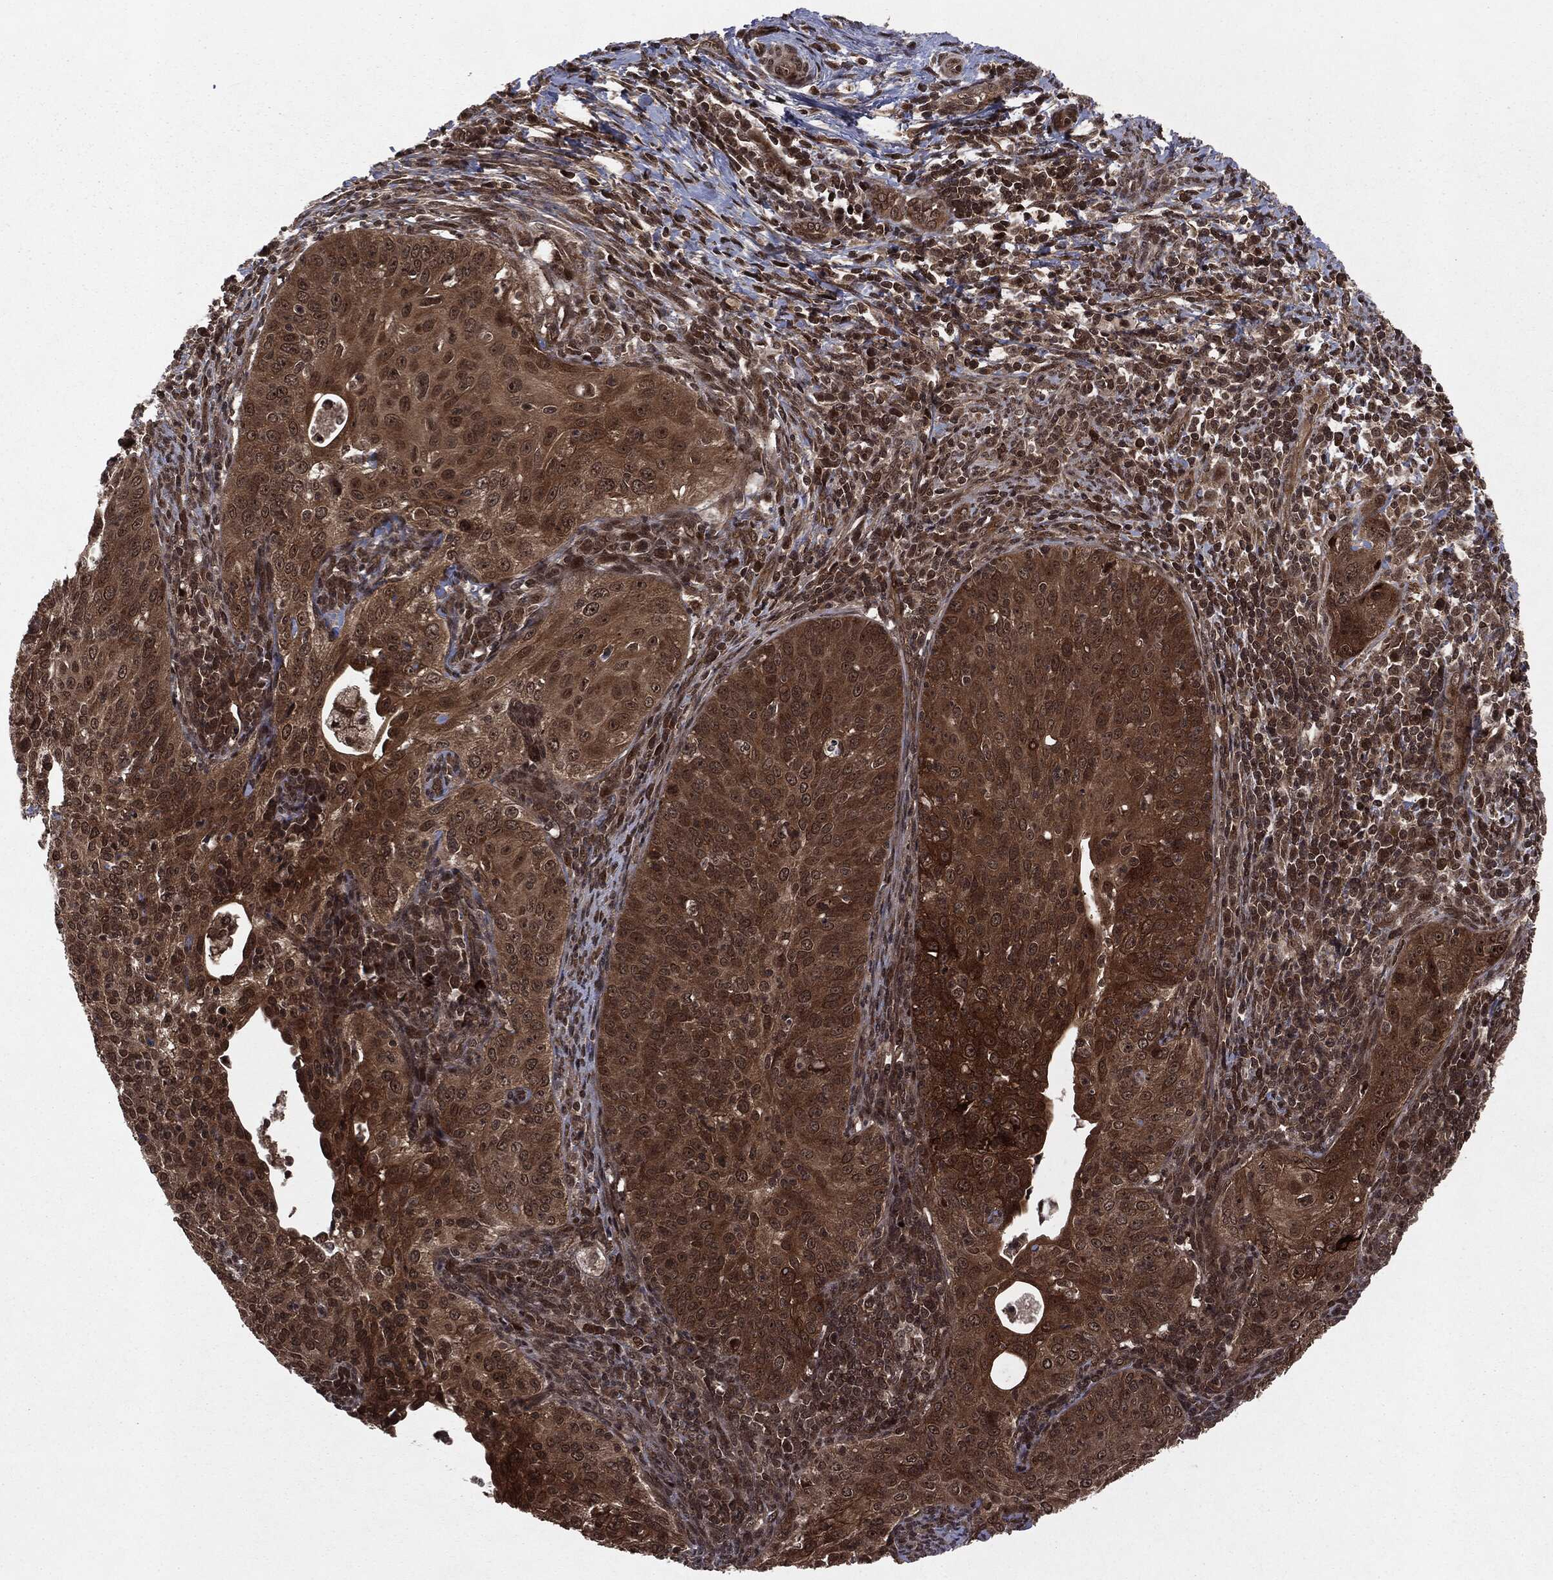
{"staining": {"intensity": "strong", "quantity": "25%-75%", "location": "cytoplasmic/membranous"}, "tissue": "cervical cancer", "cell_type": "Tumor cells", "image_type": "cancer", "snomed": [{"axis": "morphology", "description": "Squamous cell carcinoma, NOS"}, {"axis": "topography", "description": "Cervix"}], "caption": "Immunohistochemistry (IHC) (DAB) staining of cervical cancer (squamous cell carcinoma) displays strong cytoplasmic/membranous protein positivity in approximately 25%-75% of tumor cells.", "gene": "STAU2", "patient": {"sex": "female", "age": 30}}